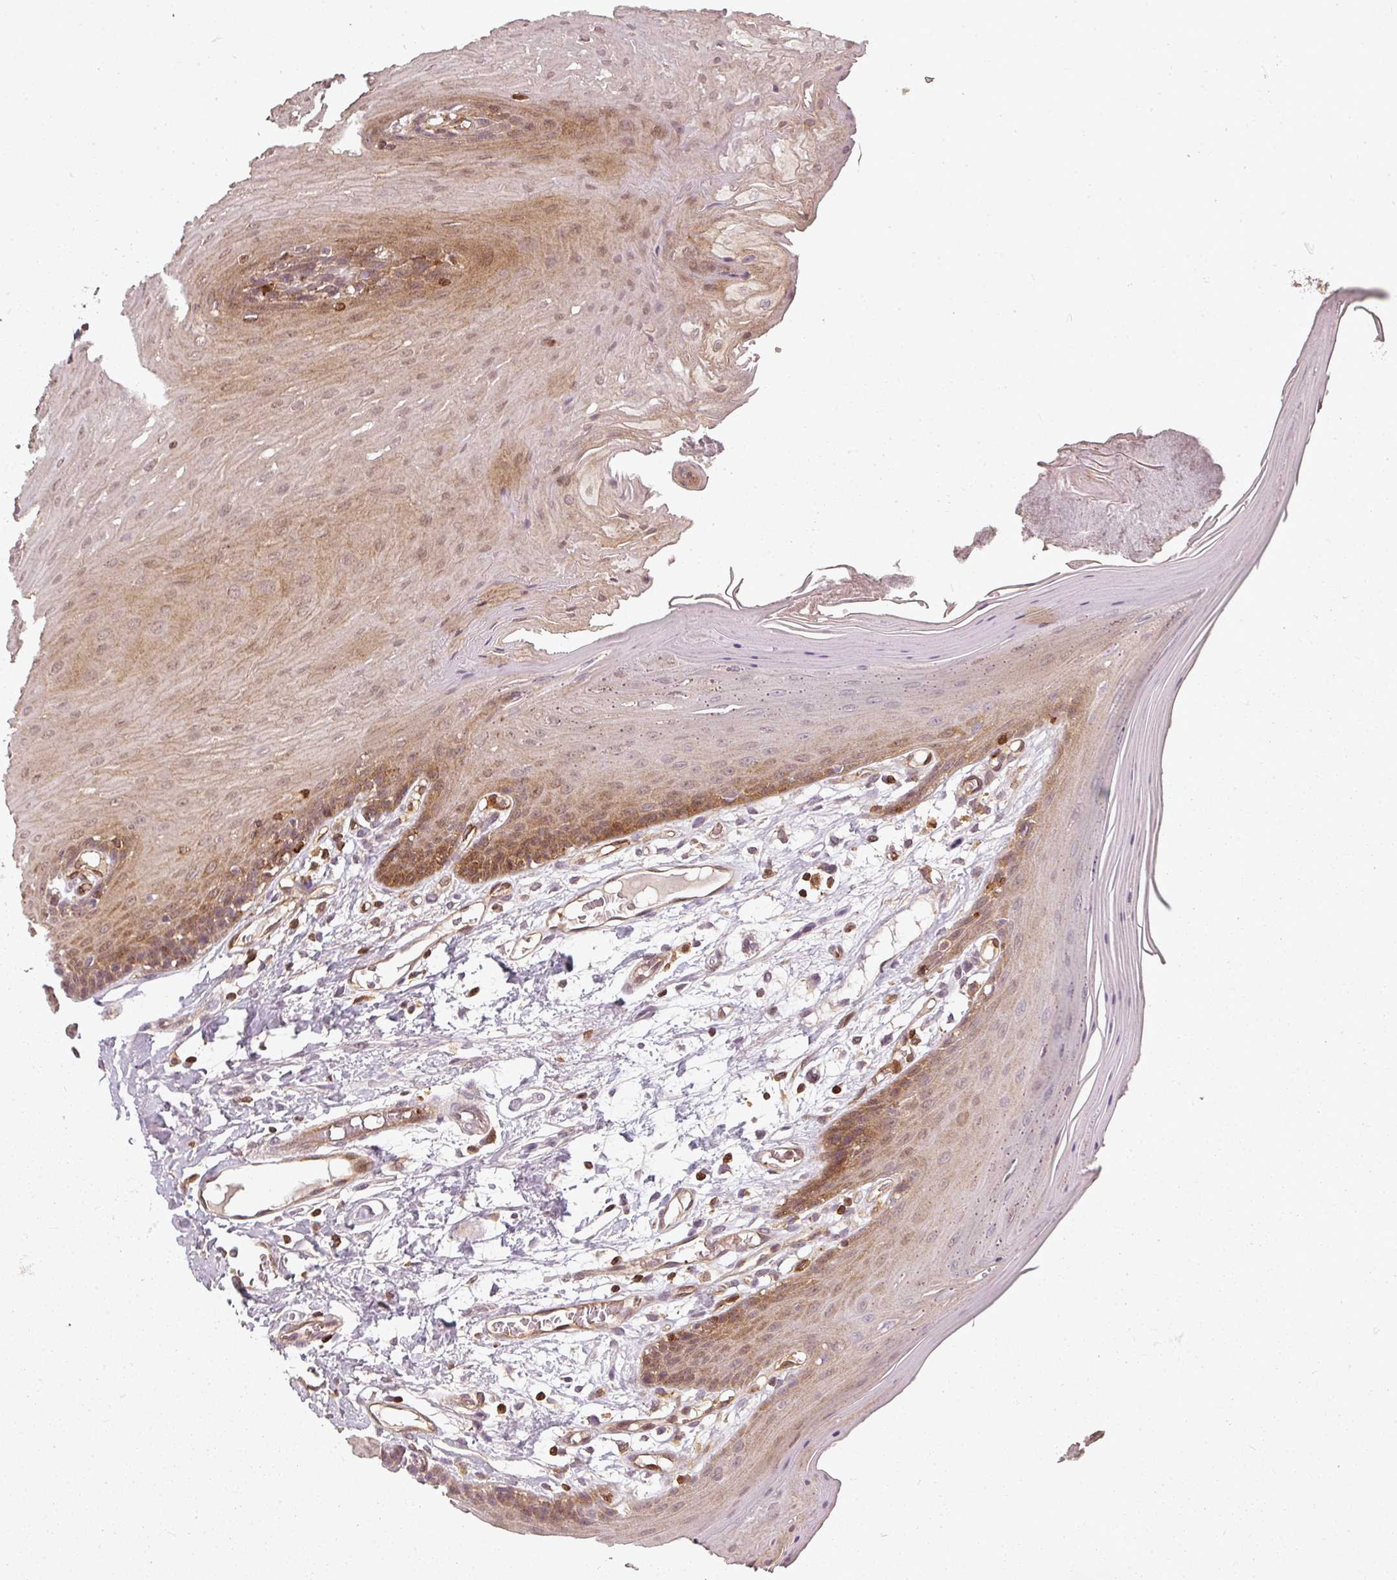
{"staining": {"intensity": "moderate", "quantity": "25%-75%", "location": "cytoplasmic/membranous"}, "tissue": "oral mucosa", "cell_type": "Squamous epithelial cells", "image_type": "normal", "snomed": [{"axis": "morphology", "description": "Normal tissue, NOS"}, {"axis": "morphology", "description": "Squamous cell carcinoma, NOS"}, {"axis": "topography", "description": "Skeletal muscle"}, {"axis": "topography", "description": "Oral tissue"}, {"axis": "topography", "description": "Salivary gland"}, {"axis": "topography", "description": "Head-Neck"}], "caption": "Normal oral mucosa reveals moderate cytoplasmic/membranous staining in approximately 25%-75% of squamous epithelial cells, visualized by immunohistochemistry.", "gene": "CLIC1", "patient": {"sex": "male", "age": 54}}